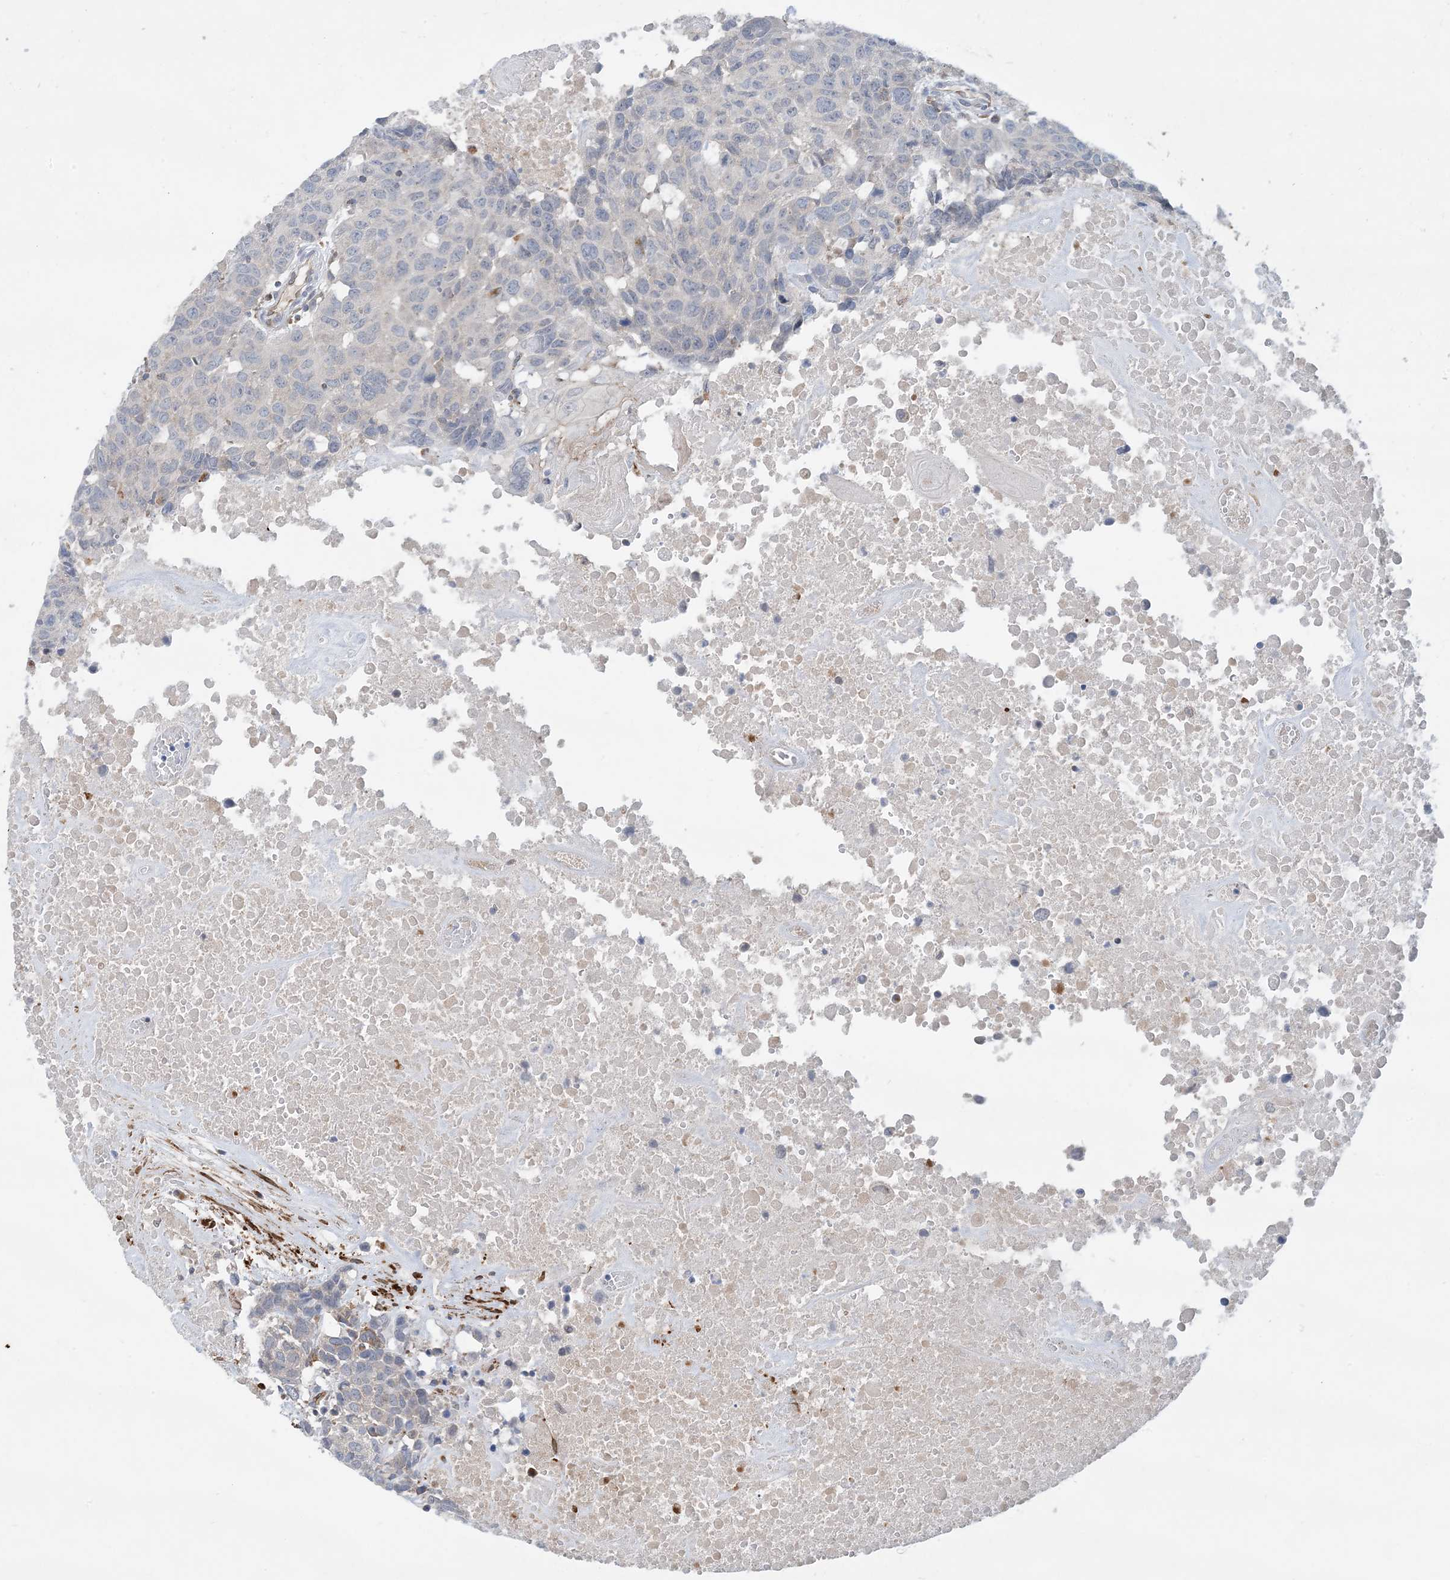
{"staining": {"intensity": "negative", "quantity": "none", "location": "none"}, "tissue": "head and neck cancer", "cell_type": "Tumor cells", "image_type": "cancer", "snomed": [{"axis": "morphology", "description": "Squamous cell carcinoma, NOS"}, {"axis": "topography", "description": "Head-Neck"}], "caption": "This is an immunohistochemistry (IHC) micrograph of human head and neck squamous cell carcinoma. There is no positivity in tumor cells.", "gene": "EIF2A", "patient": {"sex": "male", "age": 66}}